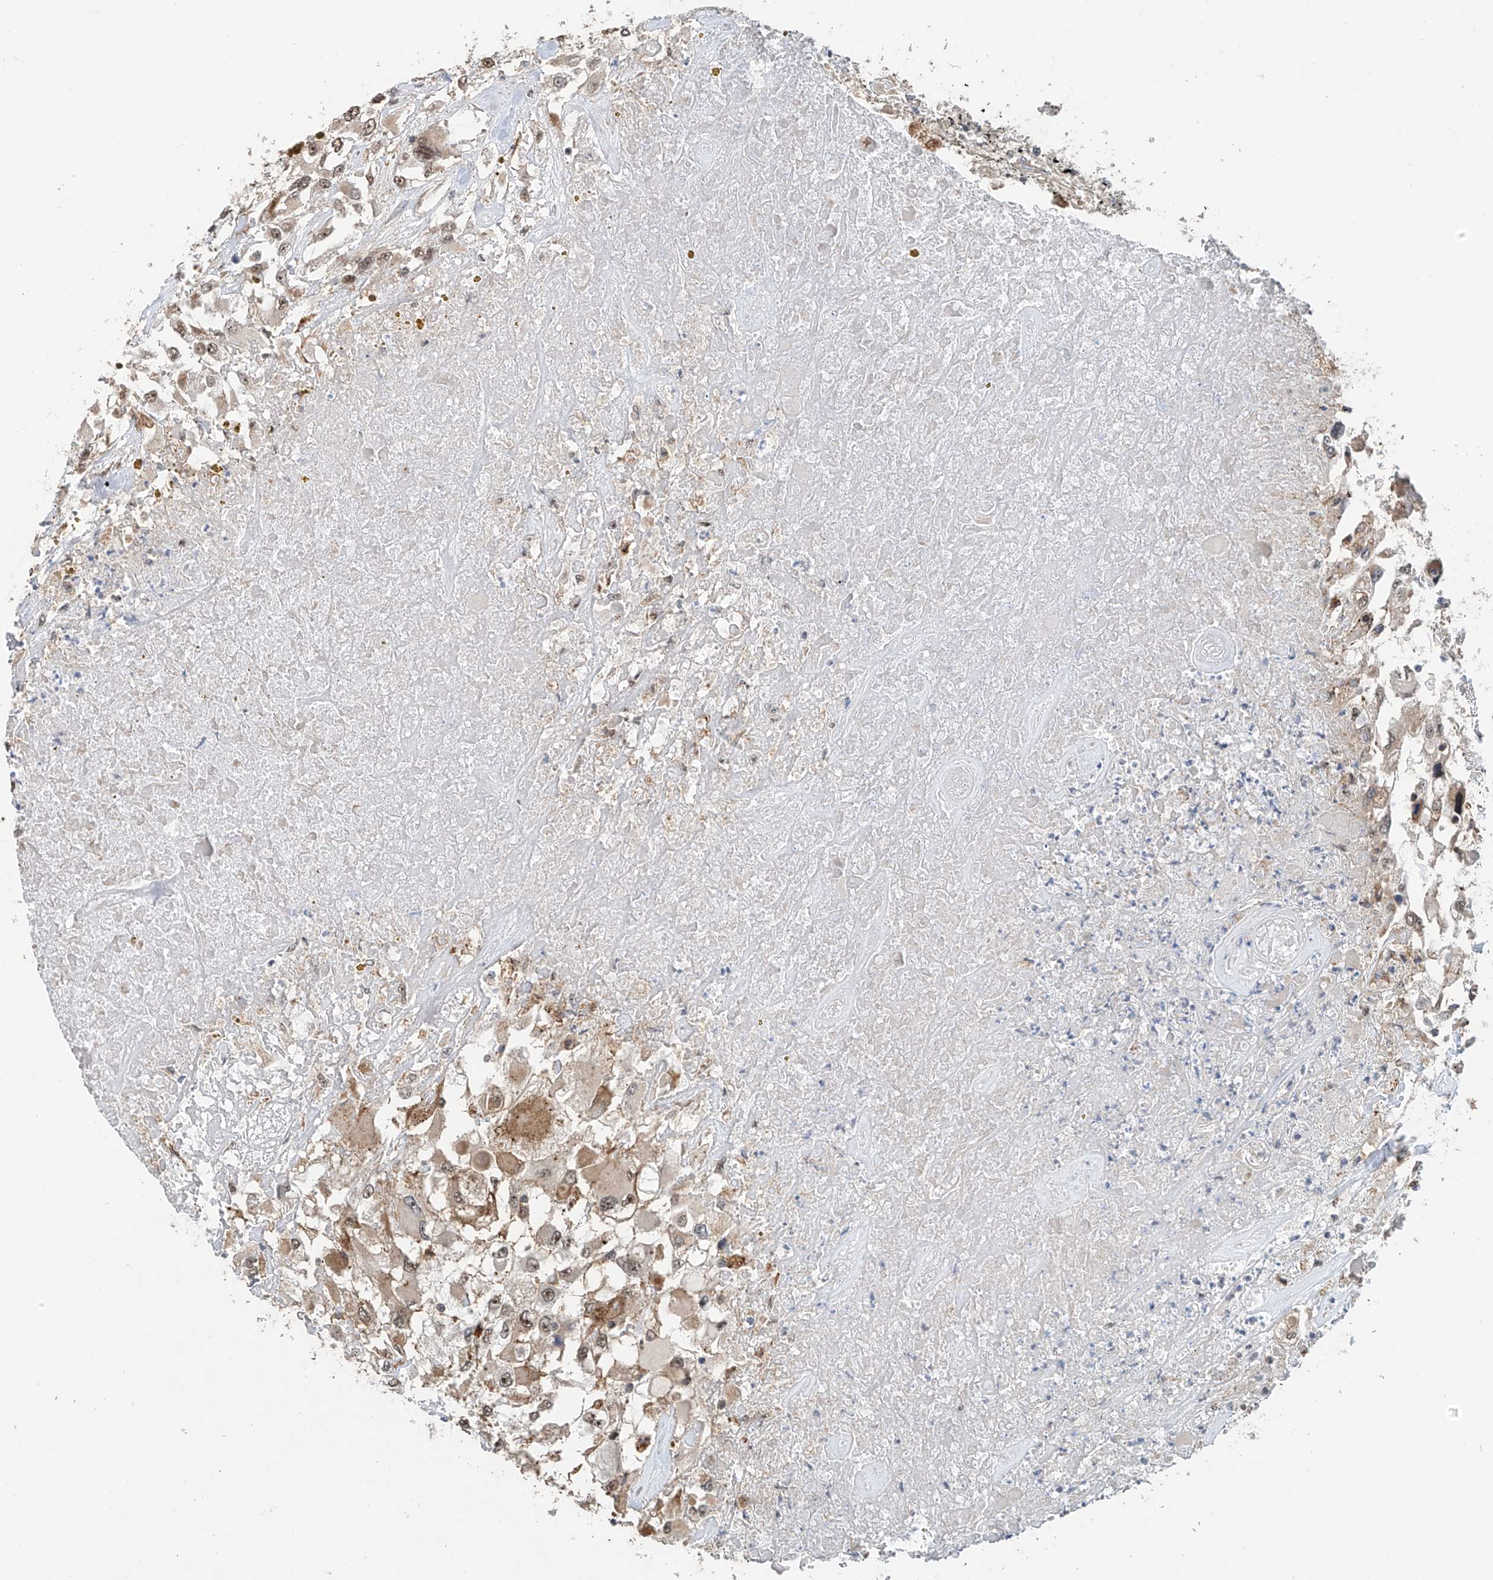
{"staining": {"intensity": "weak", "quantity": "<25%", "location": "cytoplasmic/membranous,nuclear"}, "tissue": "renal cancer", "cell_type": "Tumor cells", "image_type": "cancer", "snomed": [{"axis": "morphology", "description": "Adenocarcinoma, NOS"}, {"axis": "topography", "description": "Kidney"}], "caption": "Histopathology image shows no significant protein staining in tumor cells of renal adenocarcinoma.", "gene": "C1orf131", "patient": {"sex": "female", "age": 52}}